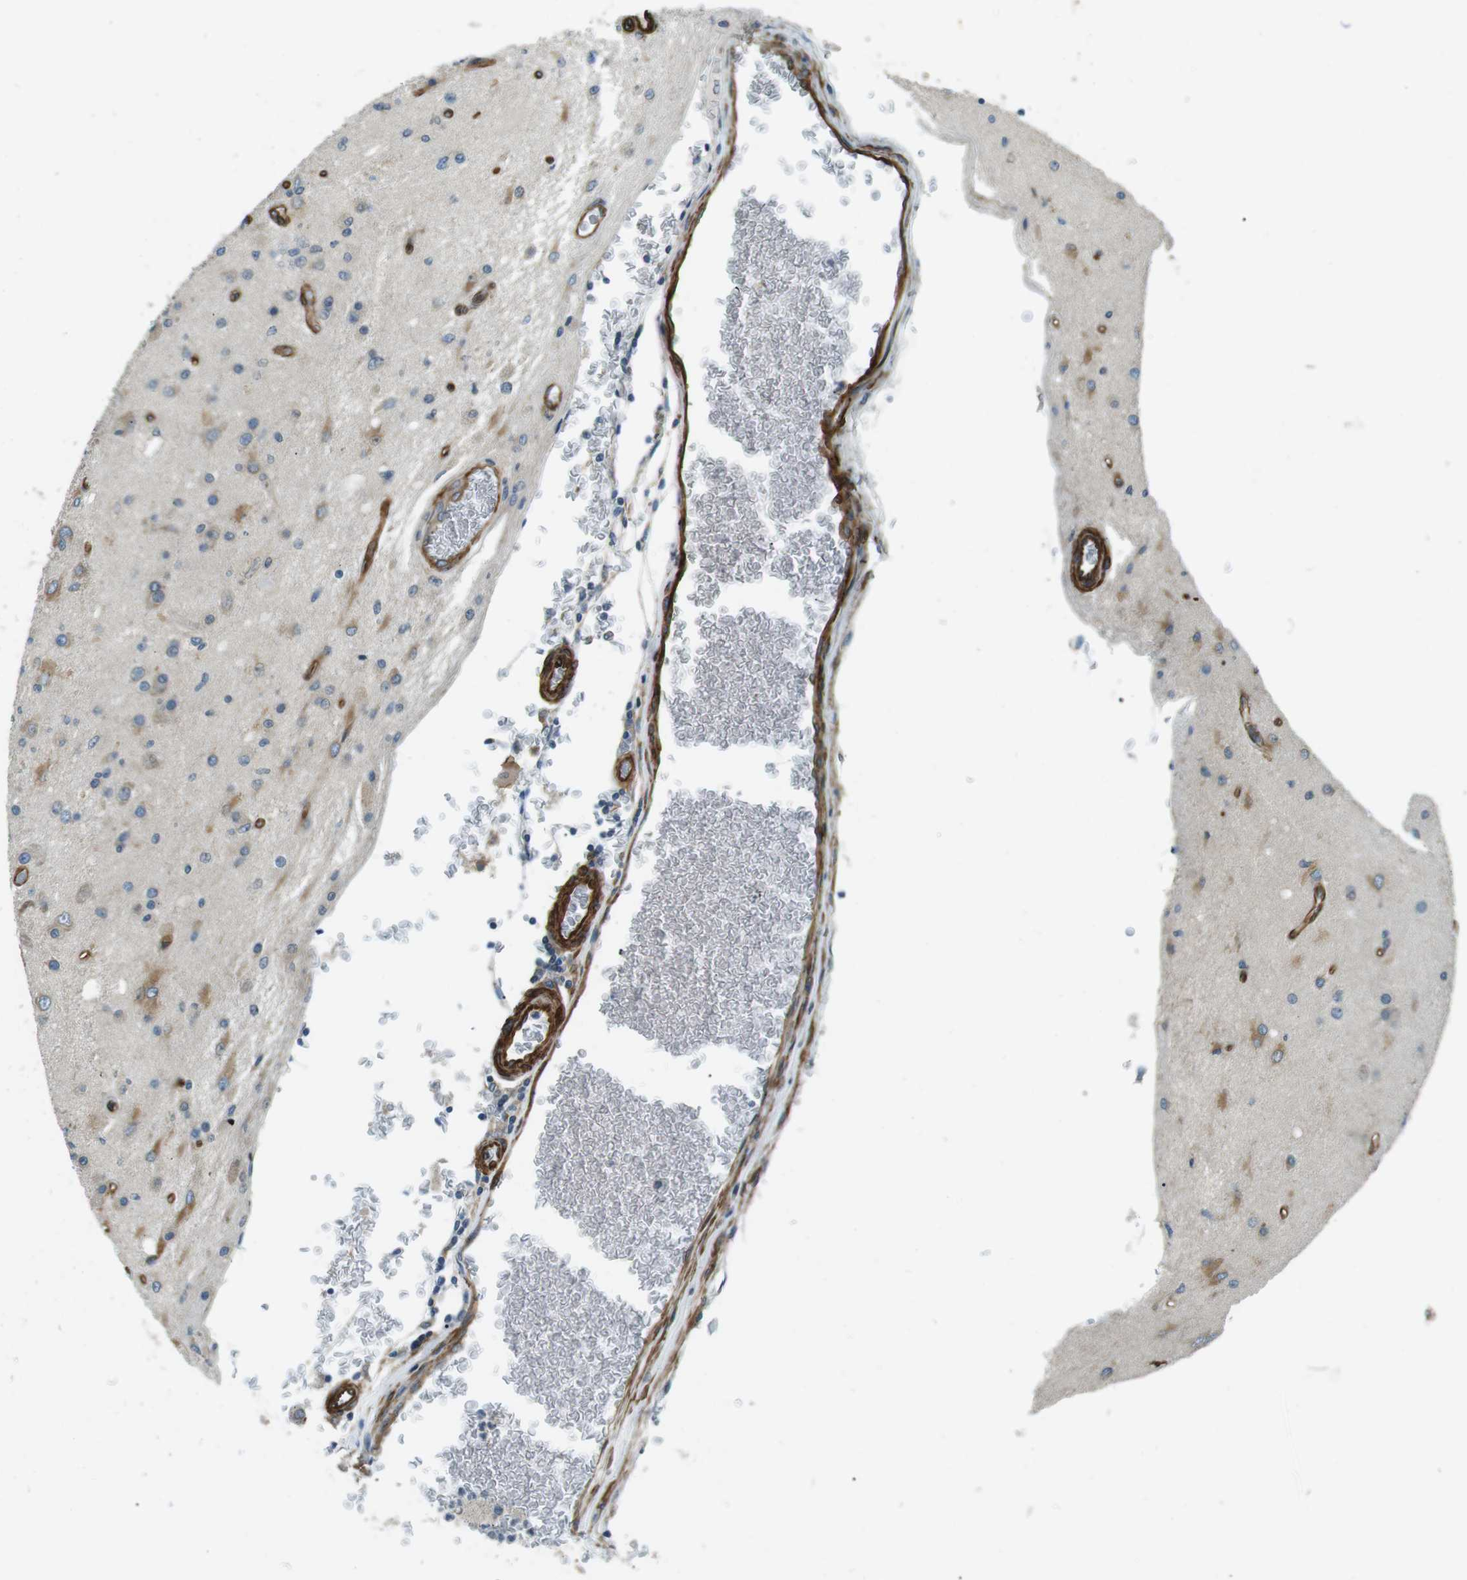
{"staining": {"intensity": "weak", "quantity": "25%-75%", "location": "cytoplasmic/membranous"}, "tissue": "glioma", "cell_type": "Tumor cells", "image_type": "cancer", "snomed": [{"axis": "morphology", "description": "Normal tissue, NOS"}, {"axis": "morphology", "description": "Glioma, malignant, High grade"}, {"axis": "topography", "description": "Cerebral cortex"}], "caption": "Weak cytoplasmic/membranous protein expression is seen in approximately 25%-75% of tumor cells in glioma.", "gene": "ODR4", "patient": {"sex": "male", "age": 77}}